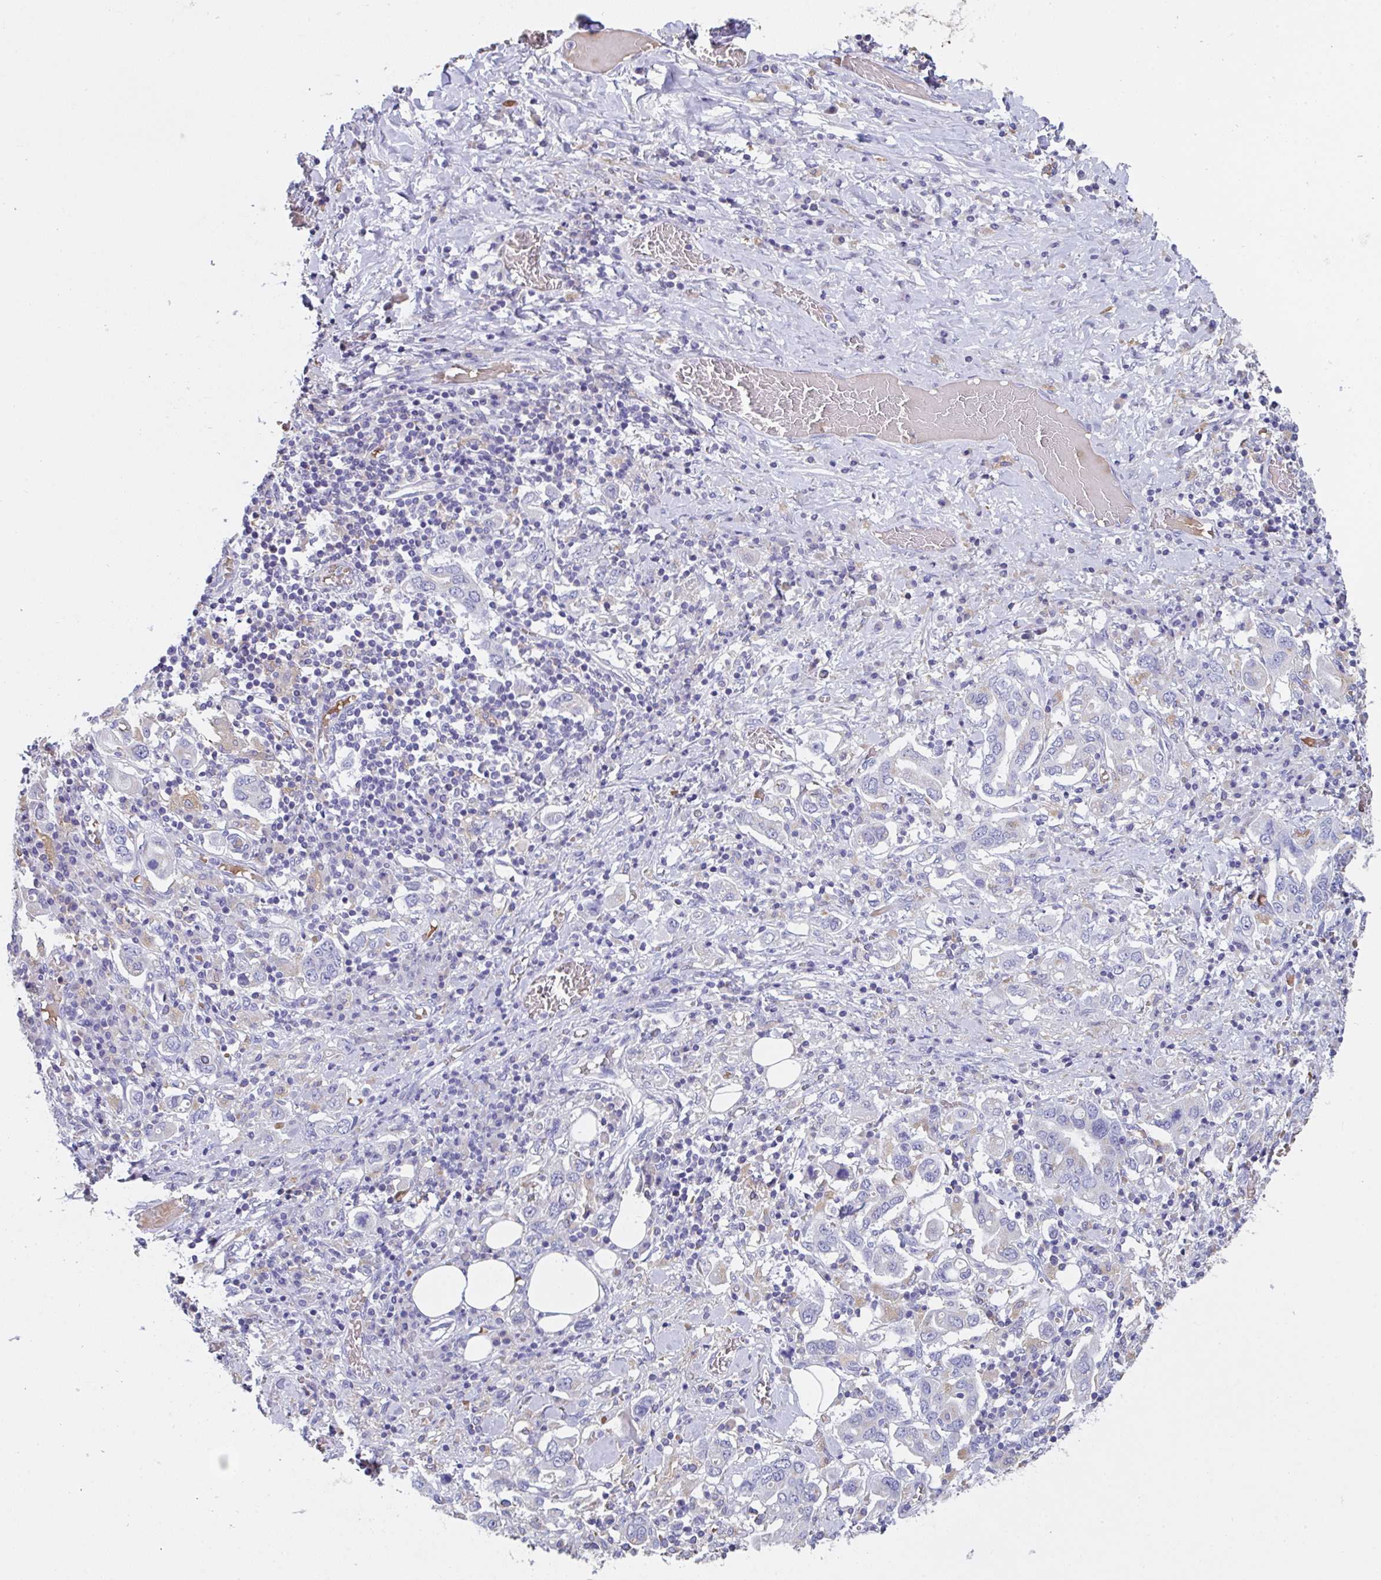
{"staining": {"intensity": "negative", "quantity": "none", "location": "none"}, "tissue": "stomach cancer", "cell_type": "Tumor cells", "image_type": "cancer", "snomed": [{"axis": "morphology", "description": "Adenocarcinoma, NOS"}, {"axis": "topography", "description": "Stomach, upper"}, {"axis": "topography", "description": "Stomach"}], "caption": "Image shows no significant protein expression in tumor cells of stomach adenocarcinoma. (DAB (3,3'-diaminobenzidine) immunohistochemistry, high magnification).", "gene": "TFAP2C", "patient": {"sex": "male", "age": 62}}